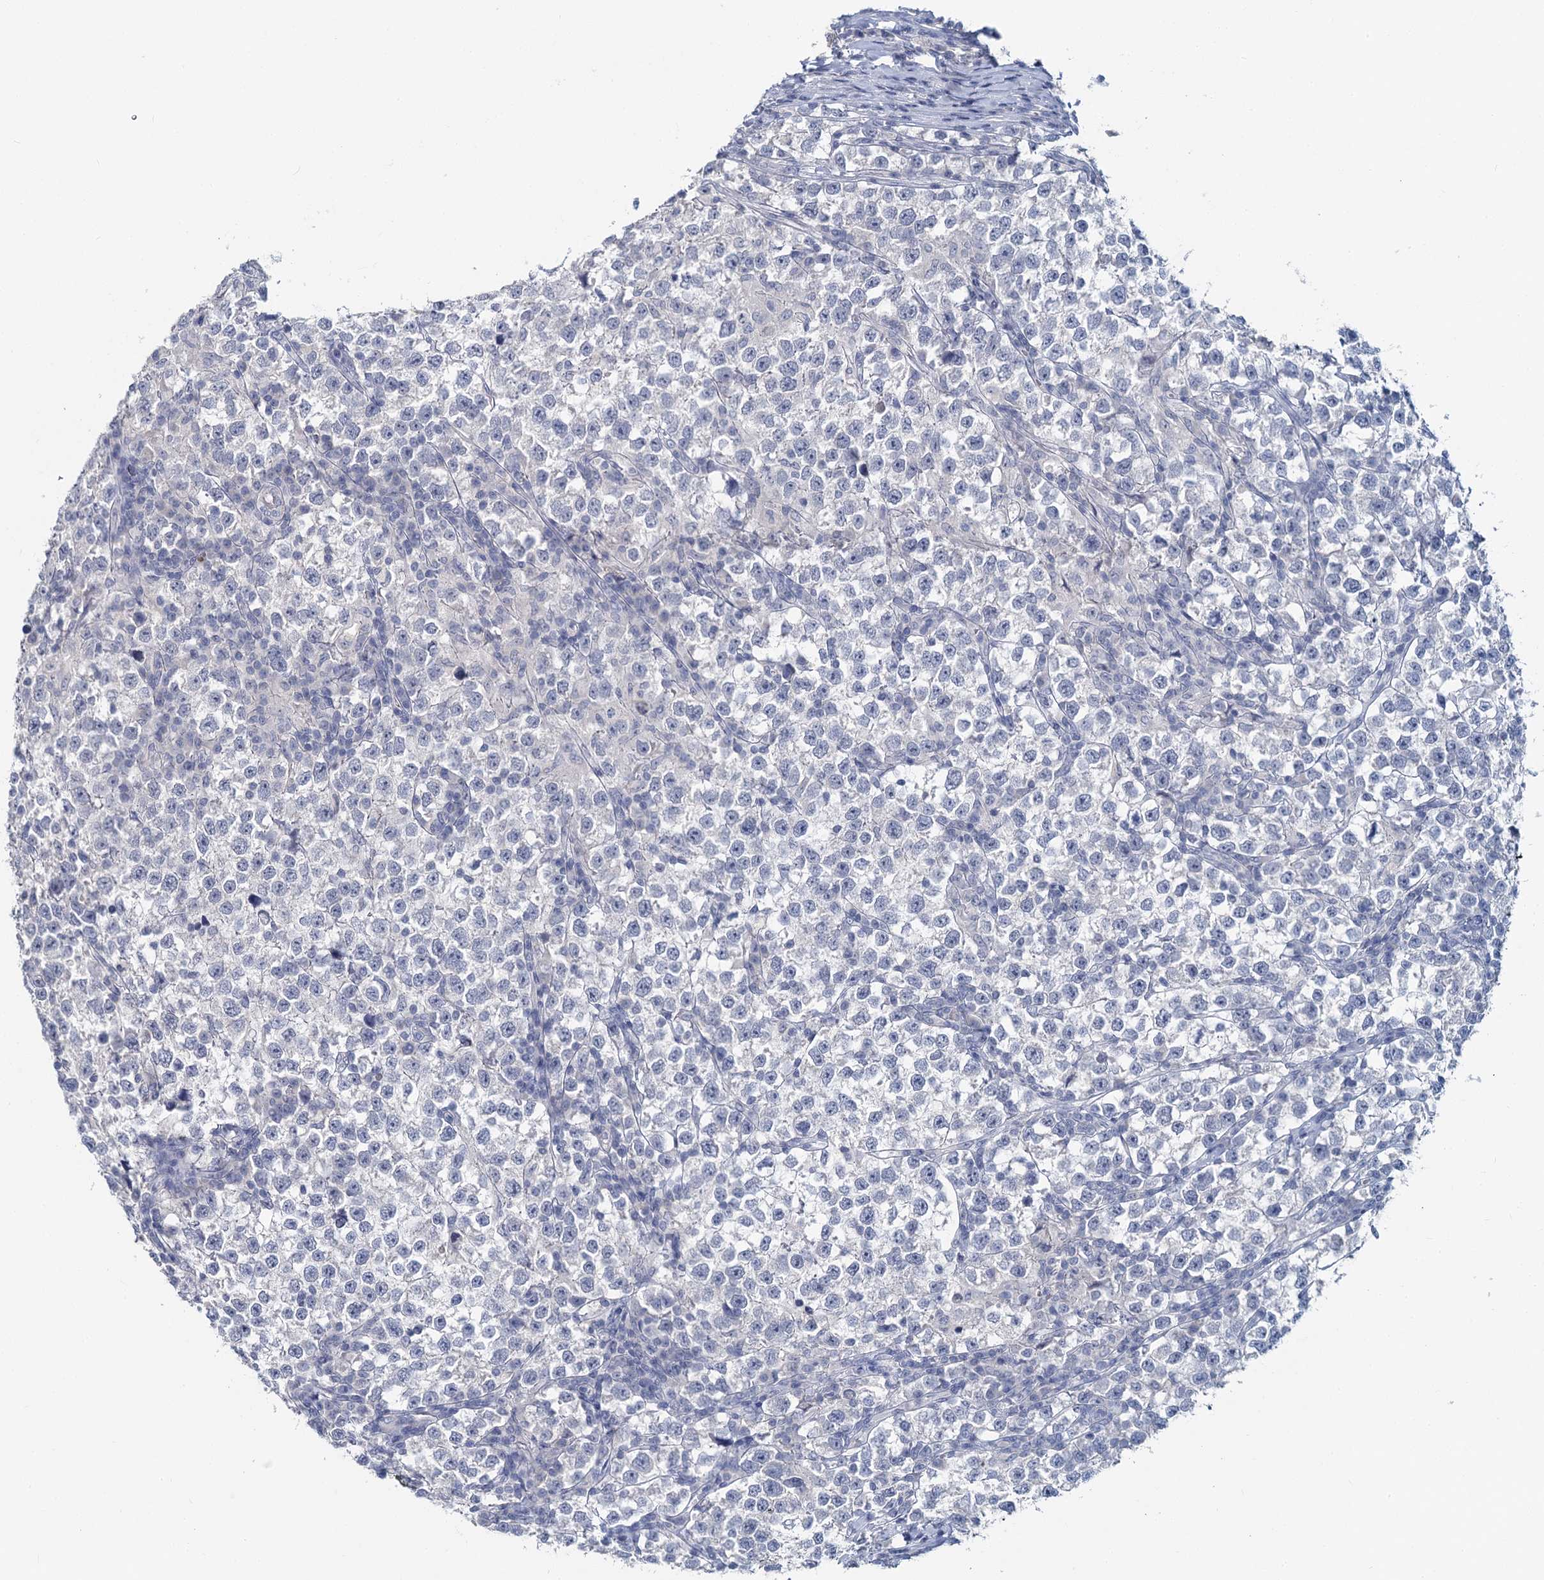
{"staining": {"intensity": "negative", "quantity": "none", "location": "none"}, "tissue": "testis cancer", "cell_type": "Tumor cells", "image_type": "cancer", "snomed": [{"axis": "morphology", "description": "Normal tissue, NOS"}, {"axis": "morphology", "description": "Seminoma, NOS"}, {"axis": "topography", "description": "Testis"}], "caption": "The histopathology image reveals no significant positivity in tumor cells of testis seminoma.", "gene": "CHGA", "patient": {"sex": "male", "age": 43}}